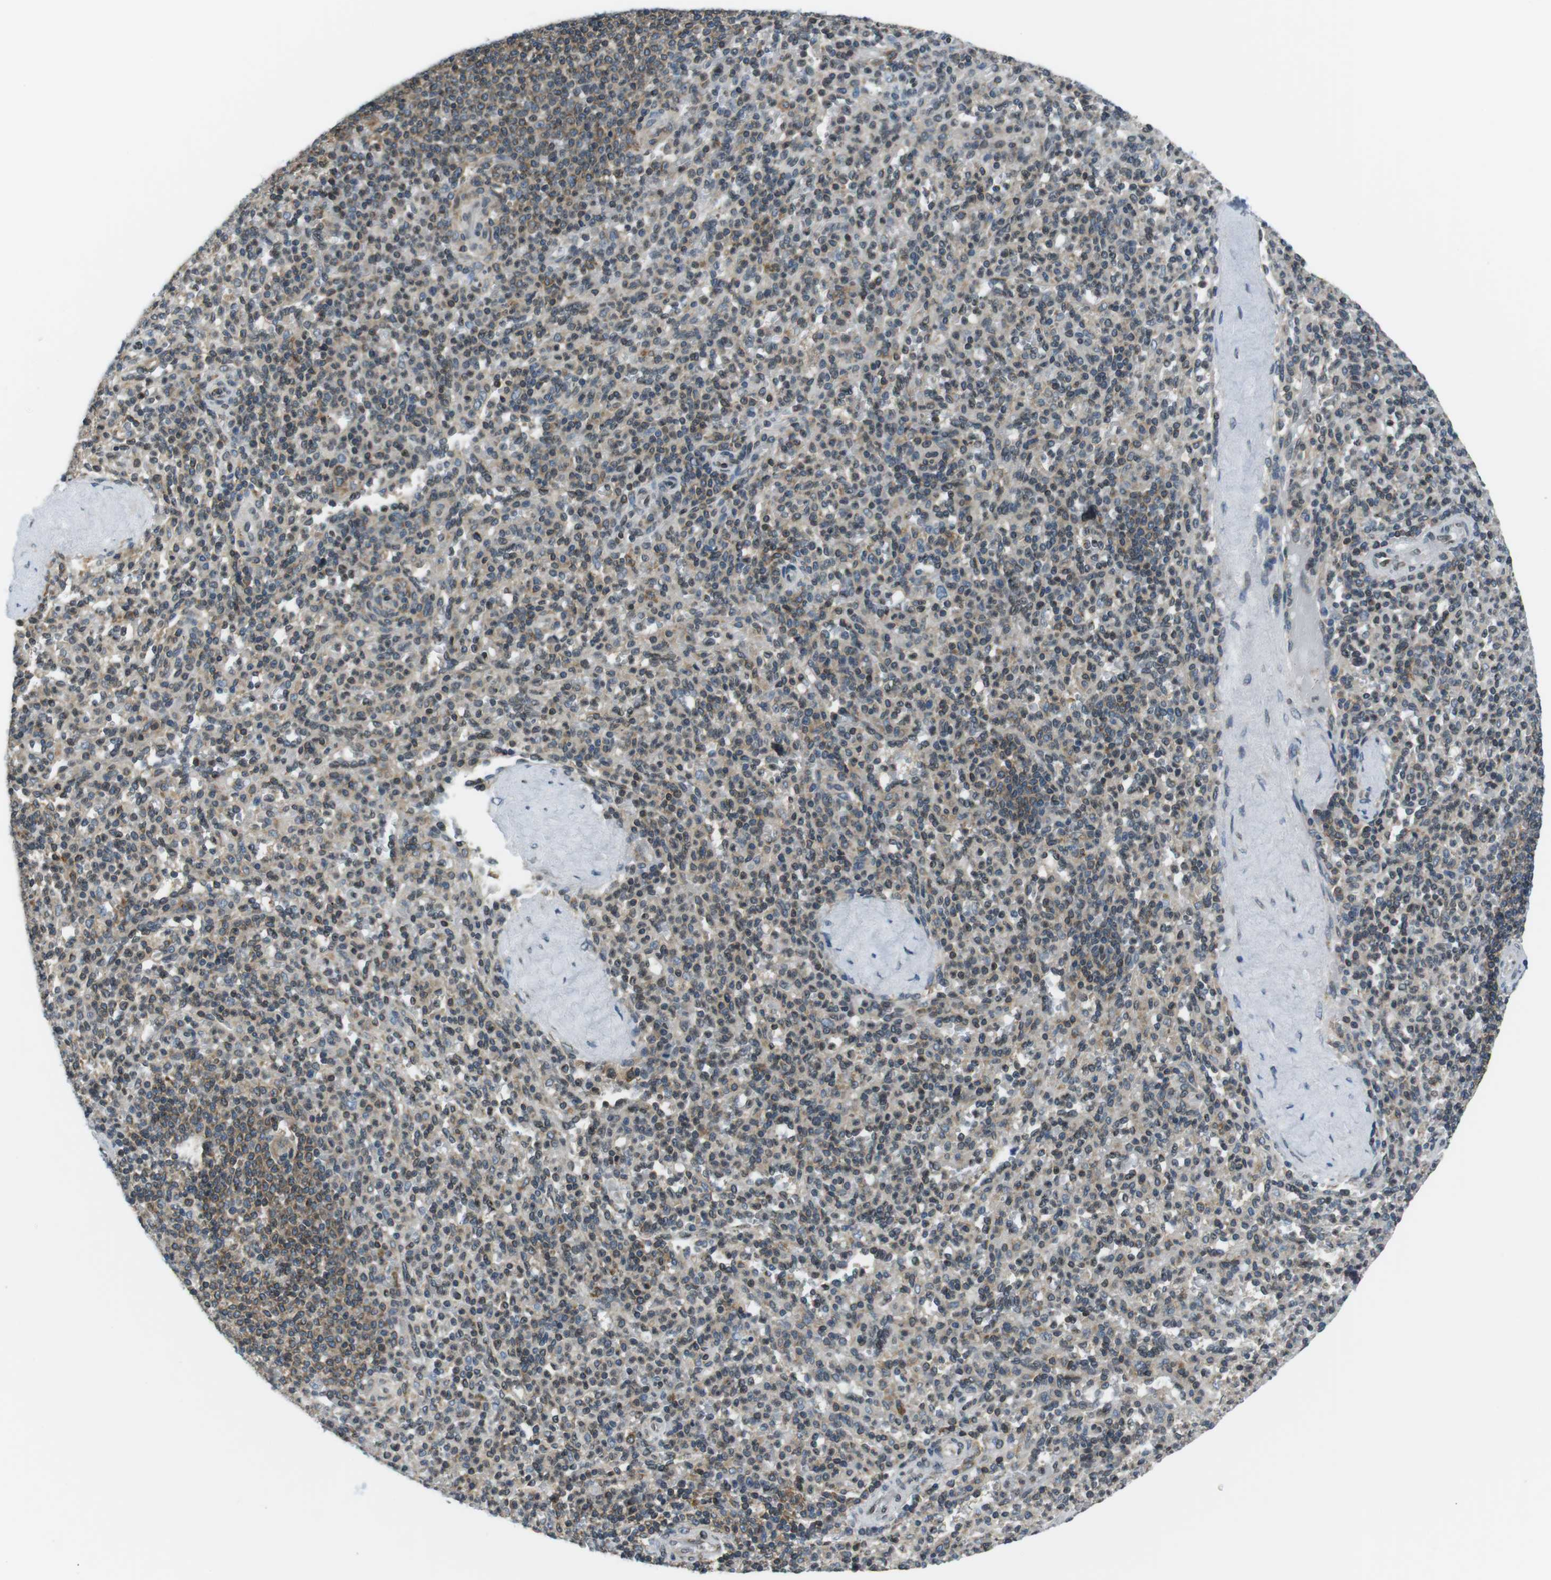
{"staining": {"intensity": "weak", "quantity": "25%-75%", "location": "cytoplasmic/membranous"}, "tissue": "spleen", "cell_type": "Cells in red pulp", "image_type": "normal", "snomed": [{"axis": "morphology", "description": "Normal tissue, NOS"}, {"axis": "topography", "description": "Spleen"}], "caption": "IHC histopathology image of normal human spleen stained for a protein (brown), which reveals low levels of weak cytoplasmic/membranous staining in about 25%-75% of cells in red pulp.", "gene": "TMX4", "patient": {"sex": "male", "age": 36}}